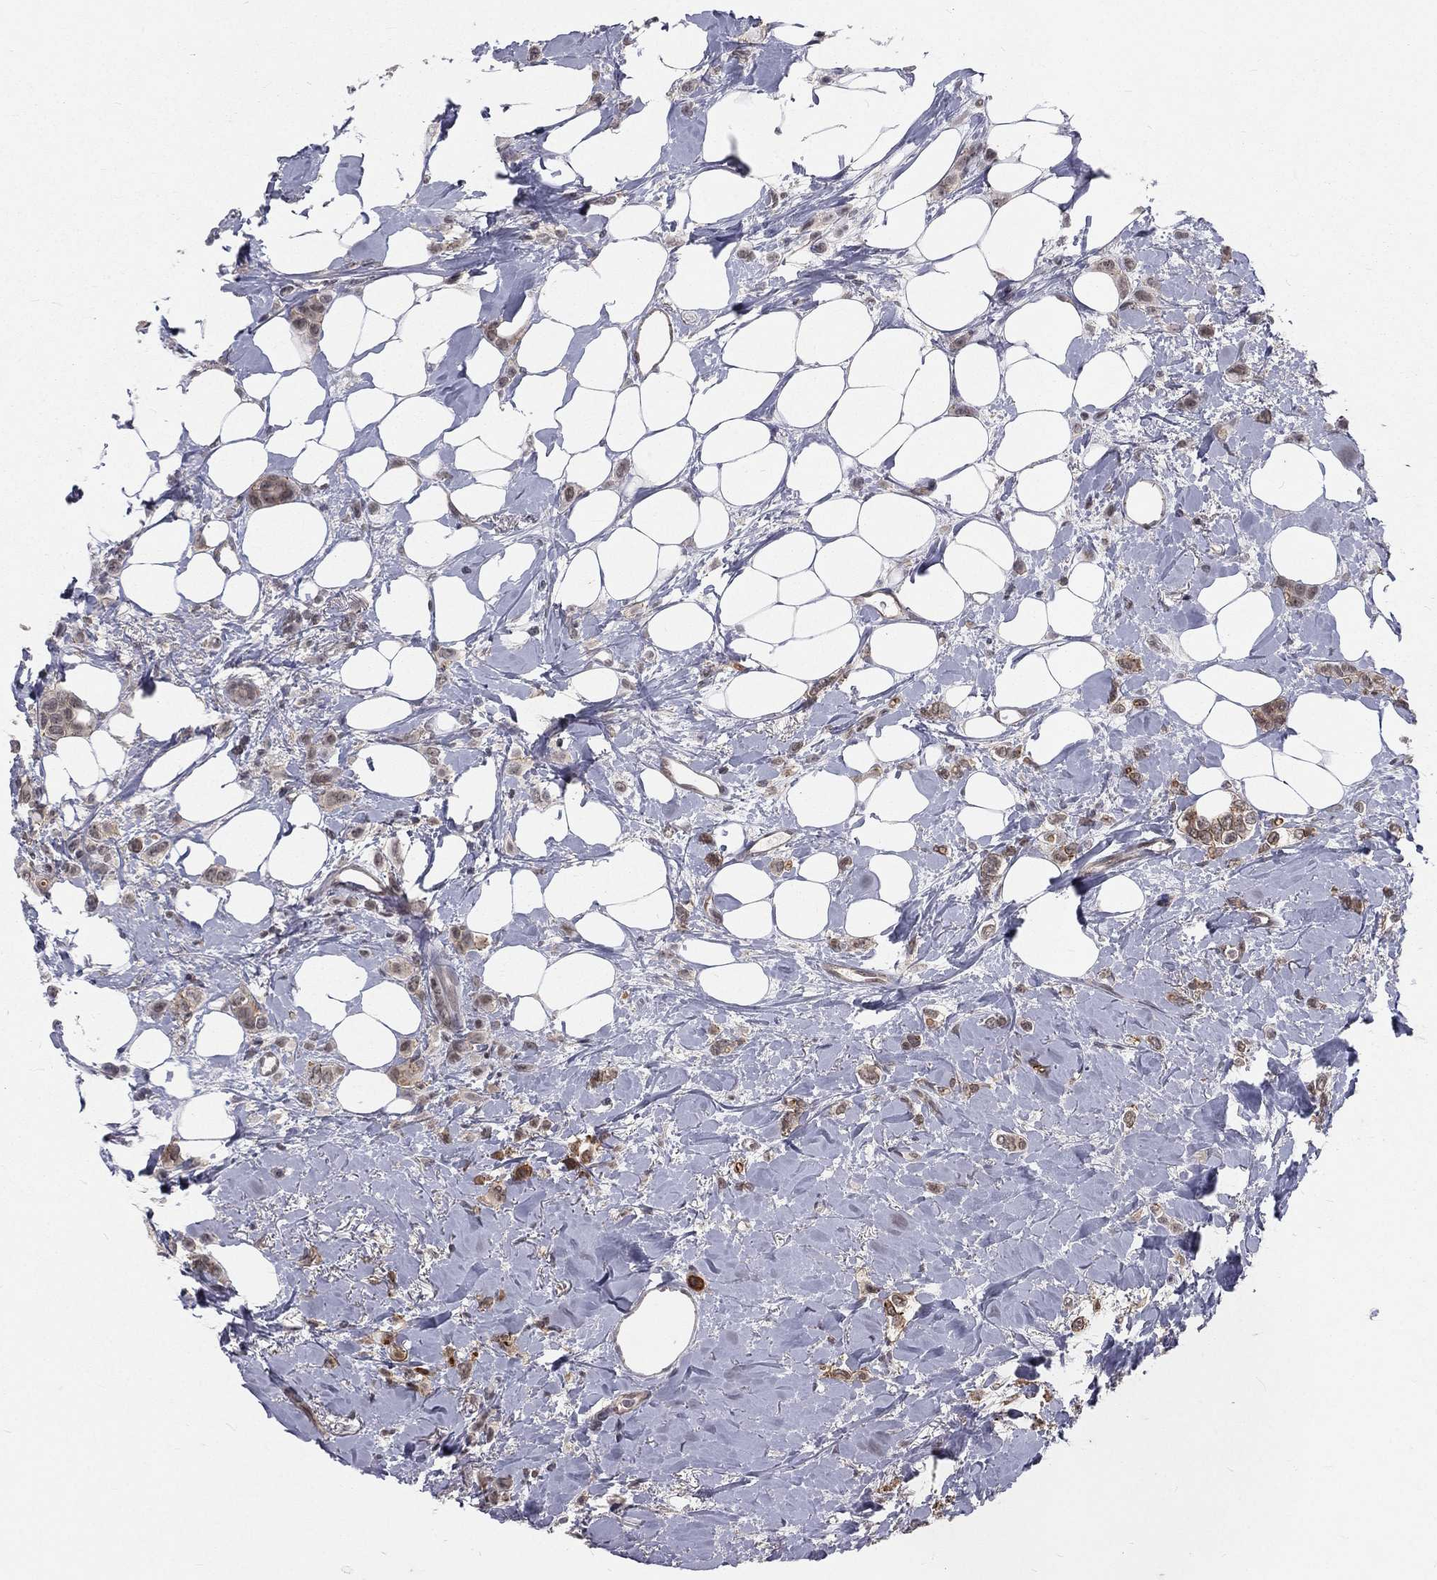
{"staining": {"intensity": "weak", "quantity": "25%-75%", "location": "cytoplasmic/membranous"}, "tissue": "breast cancer", "cell_type": "Tumor cells", "image_type": "cancer", "snomed": [{"axis": "morphology", "description": "Lobular carcinoma"}, {"axis": "topography", "description": "Breast"}], "caption": "This image displays breast lobular carcinoma stained with immunohistochemistry to label a protein in brown. The cytoplasmic/membranous of tumor cells show weak positivity for the protein. Nuclei are counter-stained blue.", "gene": "MORC2", "patient": {"sex": "female", "age": 66}}